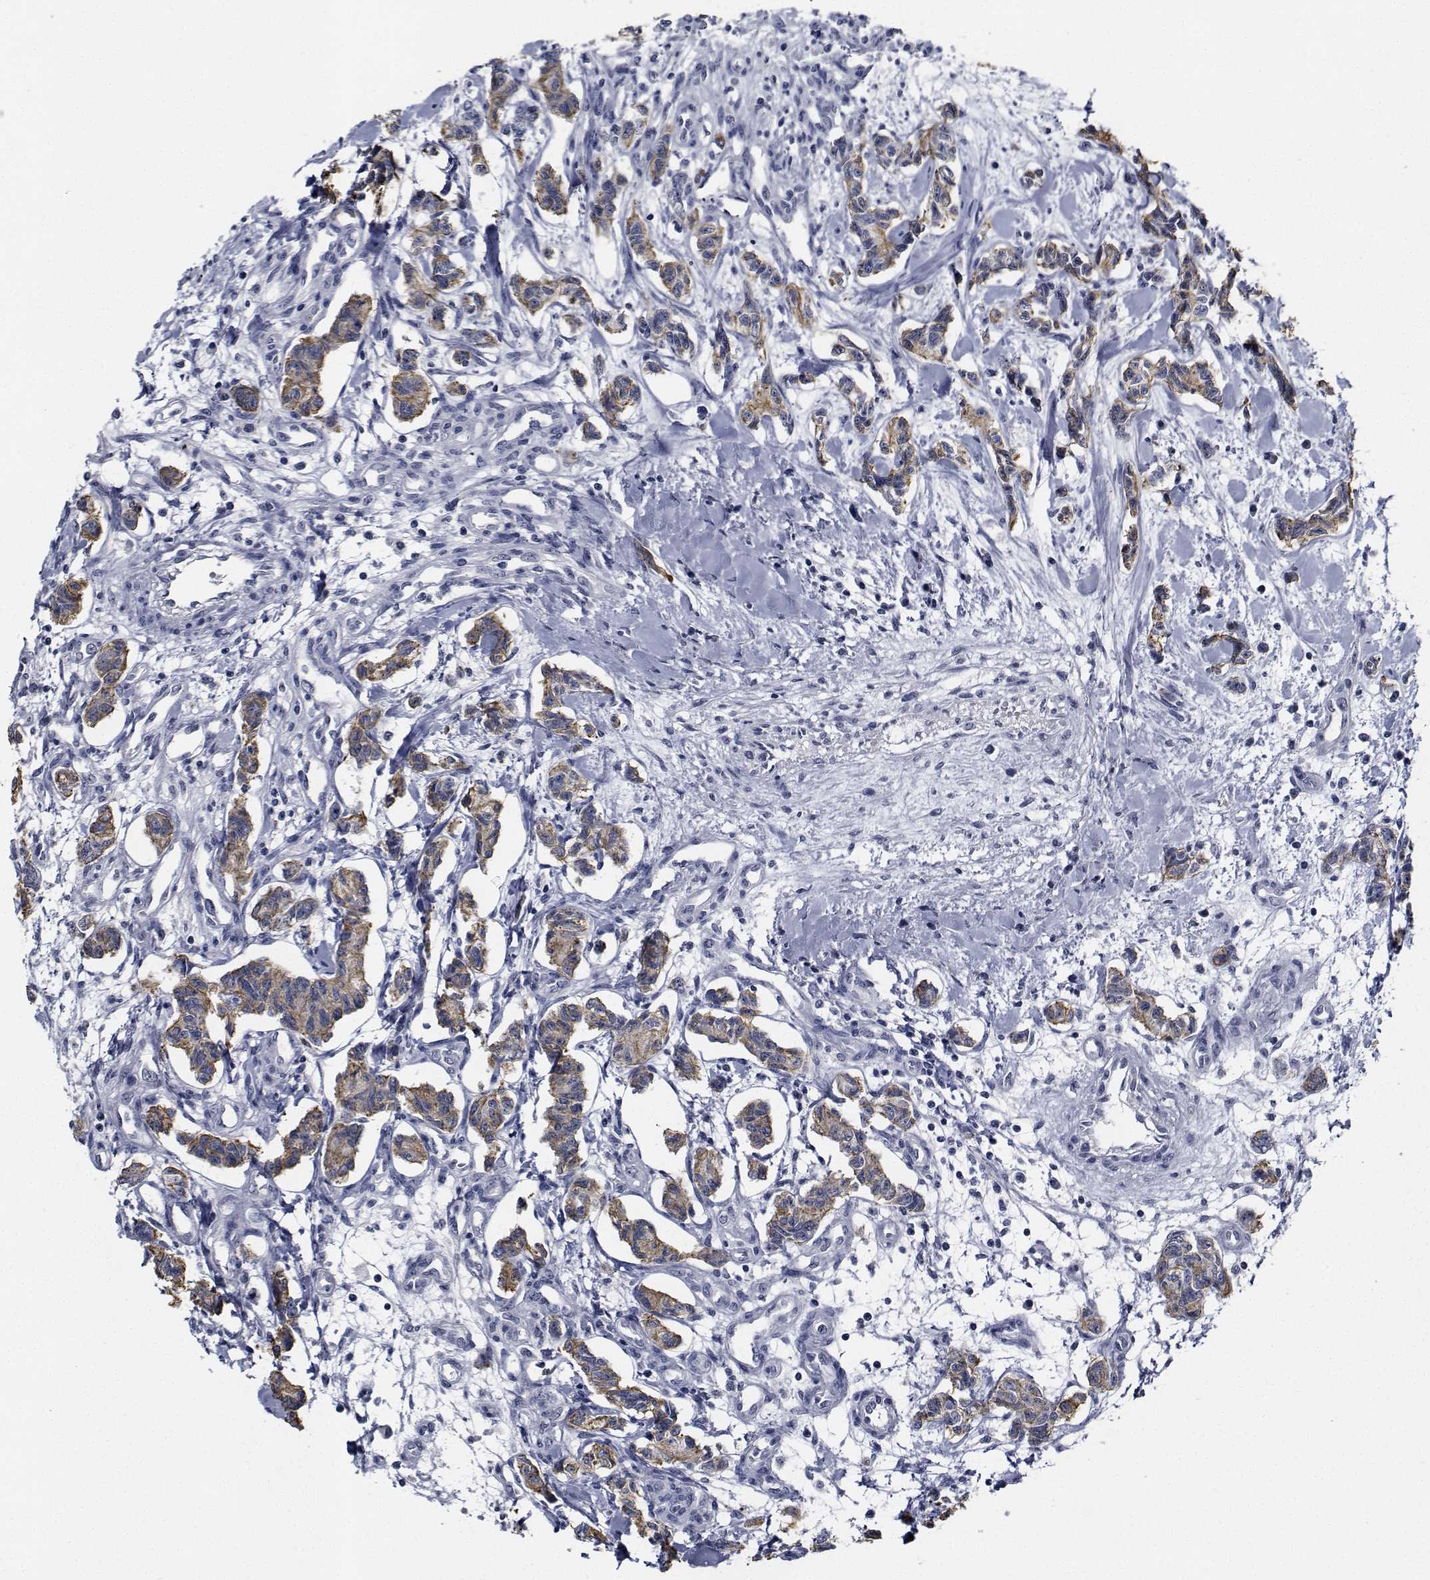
{"staining": {"intensity": "weak", "quantity": ">75%", "location": "cytoplasmic/membranous"}, "tissue": "carcinoid", "cell_type": "Tumor cells", "image_type": "cancer", "snomed": [{"axis": "morphology", "description": "Carcinoid, malignant, NOS"}, {"axis": "topography", "description": "Kidney"}], "caption": "A brown stain highlights weak cytoplasmic/membranous positivity of a protein in carcinoid (malignant) tumor cells. (Stains: DAB (3,3'-diaminobenzidine) in brown, nuclei in blue, Microscopy: brightfield microscopy at high magnification).", "gene": "NVL", "patient": {"sex": "female", "age": 41}}